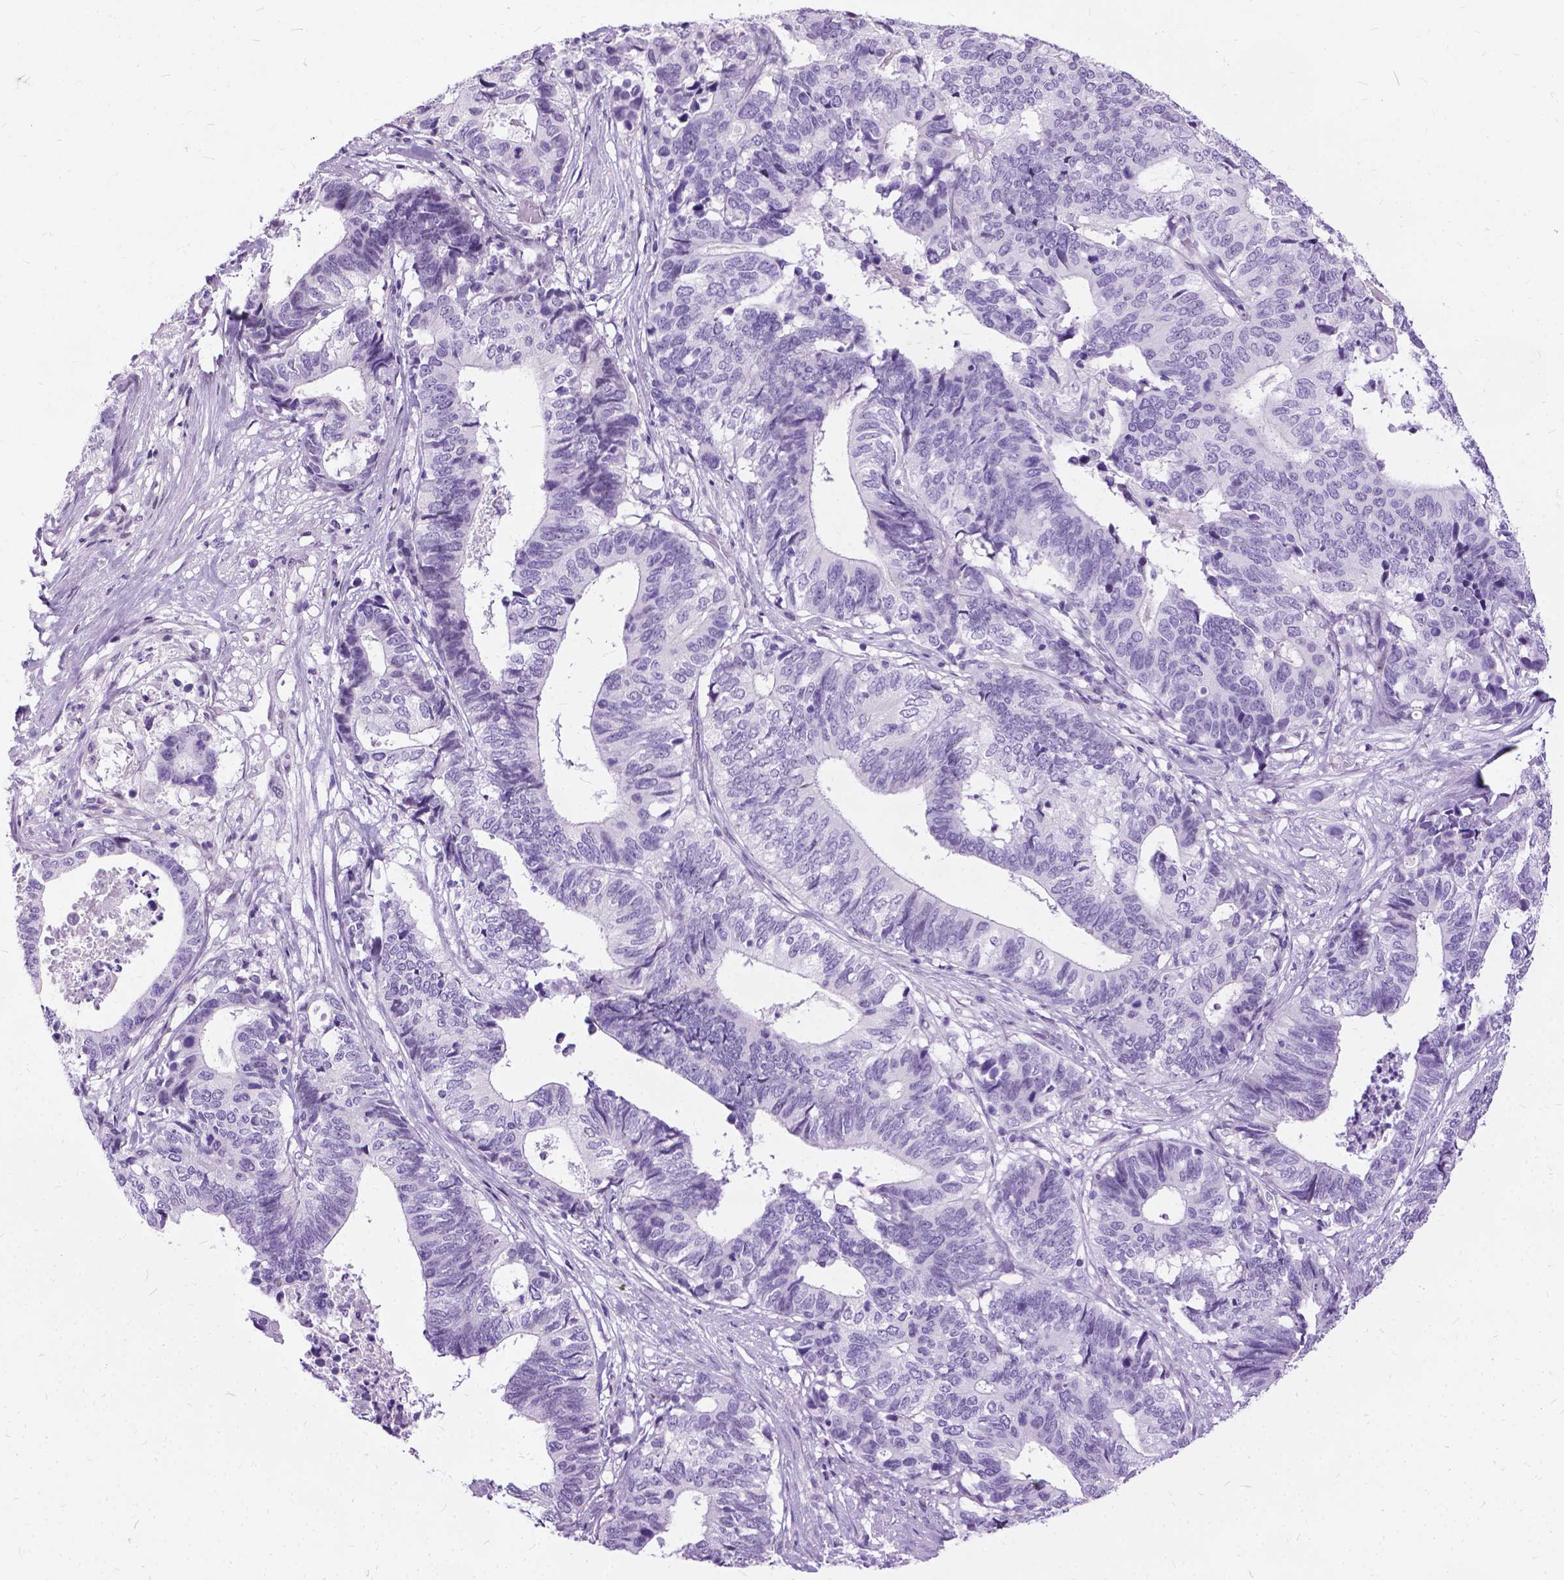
{"staining": {"intensity": "negative", "quantity": "none", "location": "none"}, "tissue": "stomach cancer", "cell_type": "Tumor cells", "image_type": "cancer", "snomed": [{"axis": "morphology", "description": "Adenocarcinoma, NOS"}, {"axis": "topography", "description": "Stomach, upper"}], "caption": "Immunohistochemistry image of neoplastic tissue: stomach cancer (adenocarcinoma) stained with DAB displays no significant protein positivity in tumor cells.", "gene": "PROB1", "patient": {"sex": "female", "age": 67}}